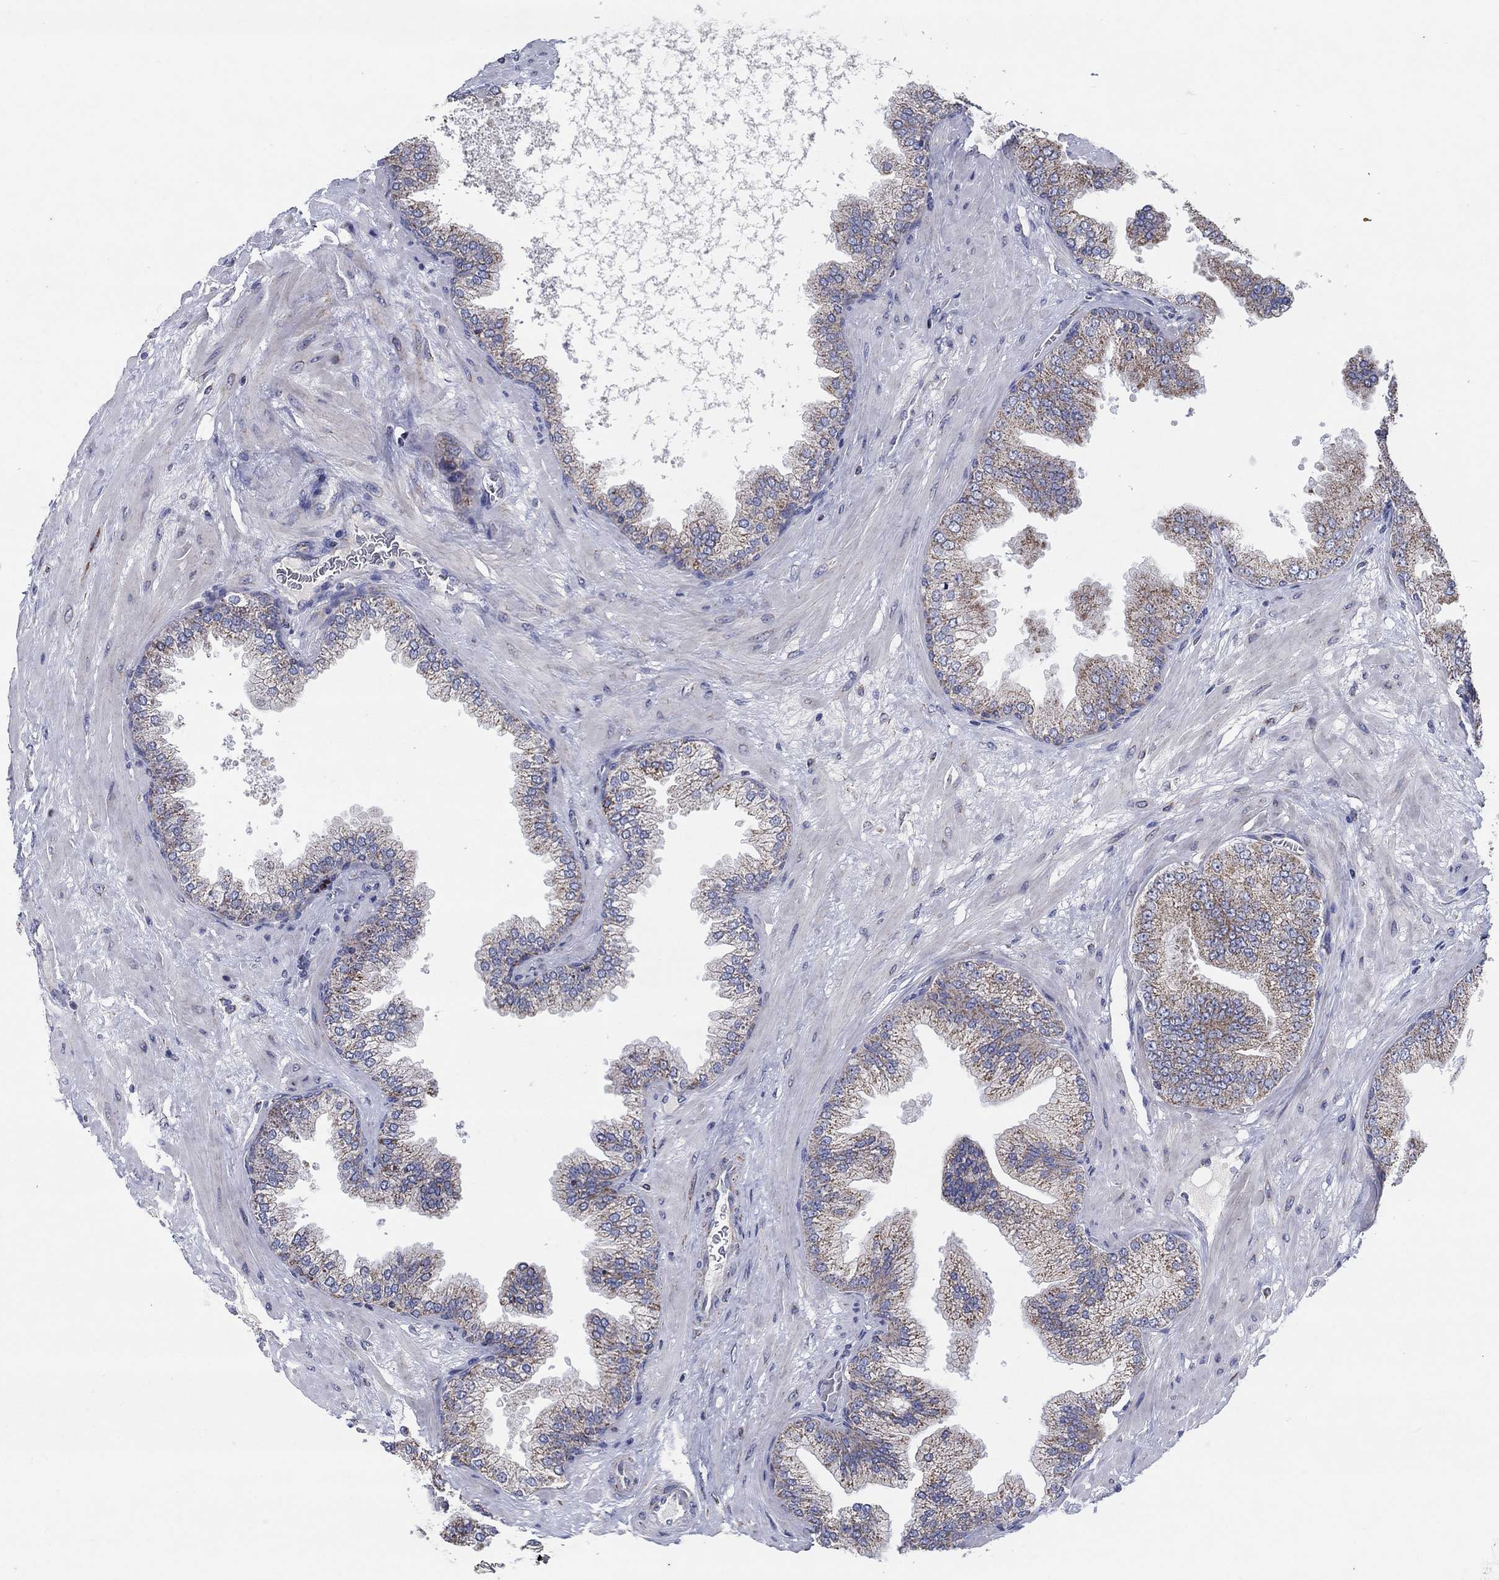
{"staining": {"intensity": "moderate", "quantity": "<25%", "location": "cytoplasmic/membranous"}, "tissue": "prostate cancer", "cell_type": "Tumor cells", "image_type": "cancer", "snomed": [{"axis": "morphology", "description": "Adenocarcinoma, Low grade"}, {"axis": "topography", "description": "Prostate"}], "caption": "A brown stain labels moderate cytoplasmic/membranous positivity of a protein in prostate low-grade adenocarcinoma tumor cells.", "gene": "C9orf85", "patient": {"sex": "male", "age": 72}}